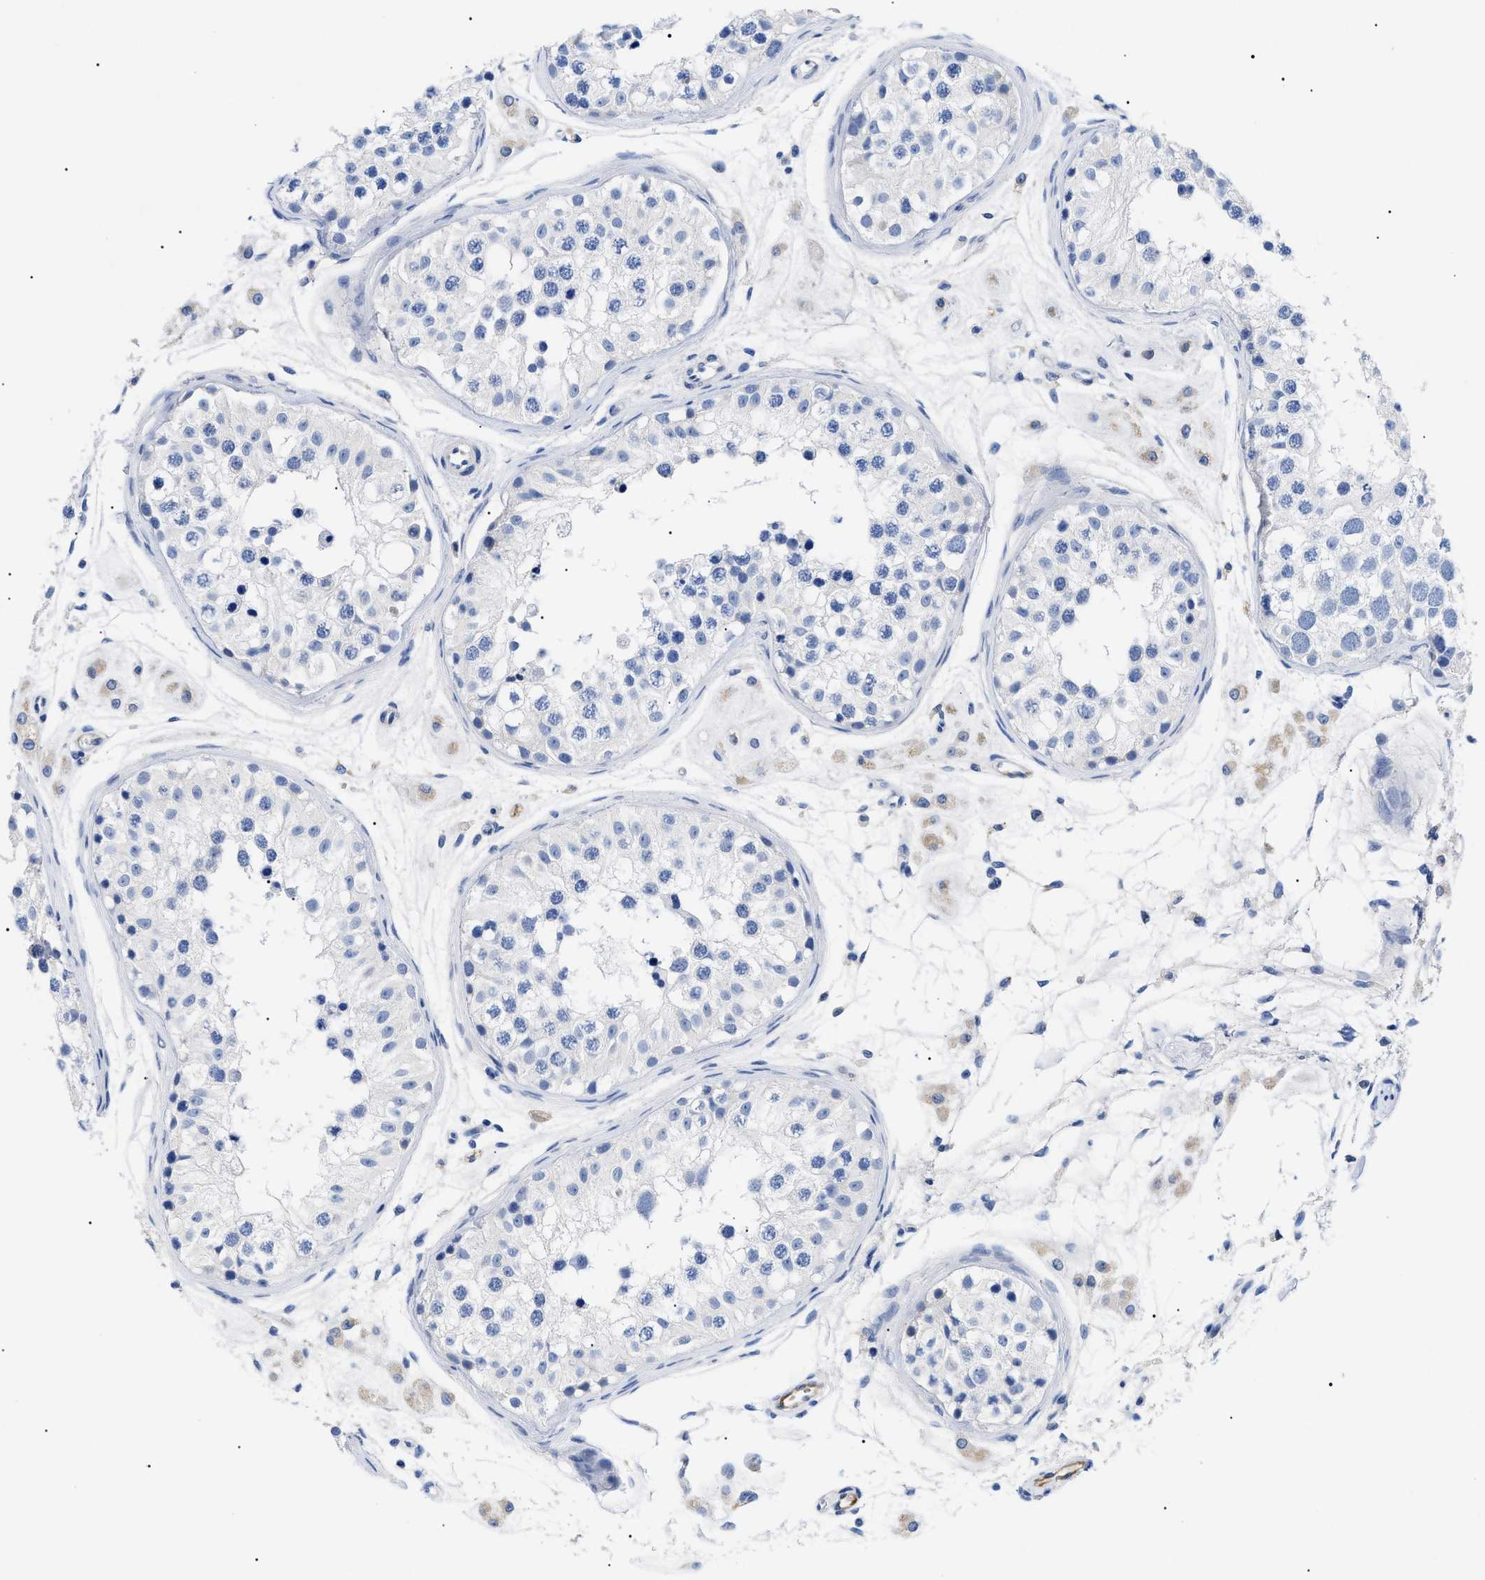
{"staining": {"intensity": "negative", "quantity": "none", "location": "none"}, "tissue": "testis", "cell_type": "Cells in seminiferous ducts", "image_type": "normal", "snomed": [{"axis": "morphology", "description": "Normal tissue, NOS"}, {"axis": "morphology", "description": "Adenocarcinoma, metastatic, NOS"}, {"axis": "topography", "description": "Testis"}], "caption": "Unremarkable testis was stained to show a protein in brown. There is no significant positivity in cells in seminiferous ducts. (IHC, brightfield microscopy, high magnification).", "gene": "ACKR1", "patient": {"sex": "male", "age": 26}}